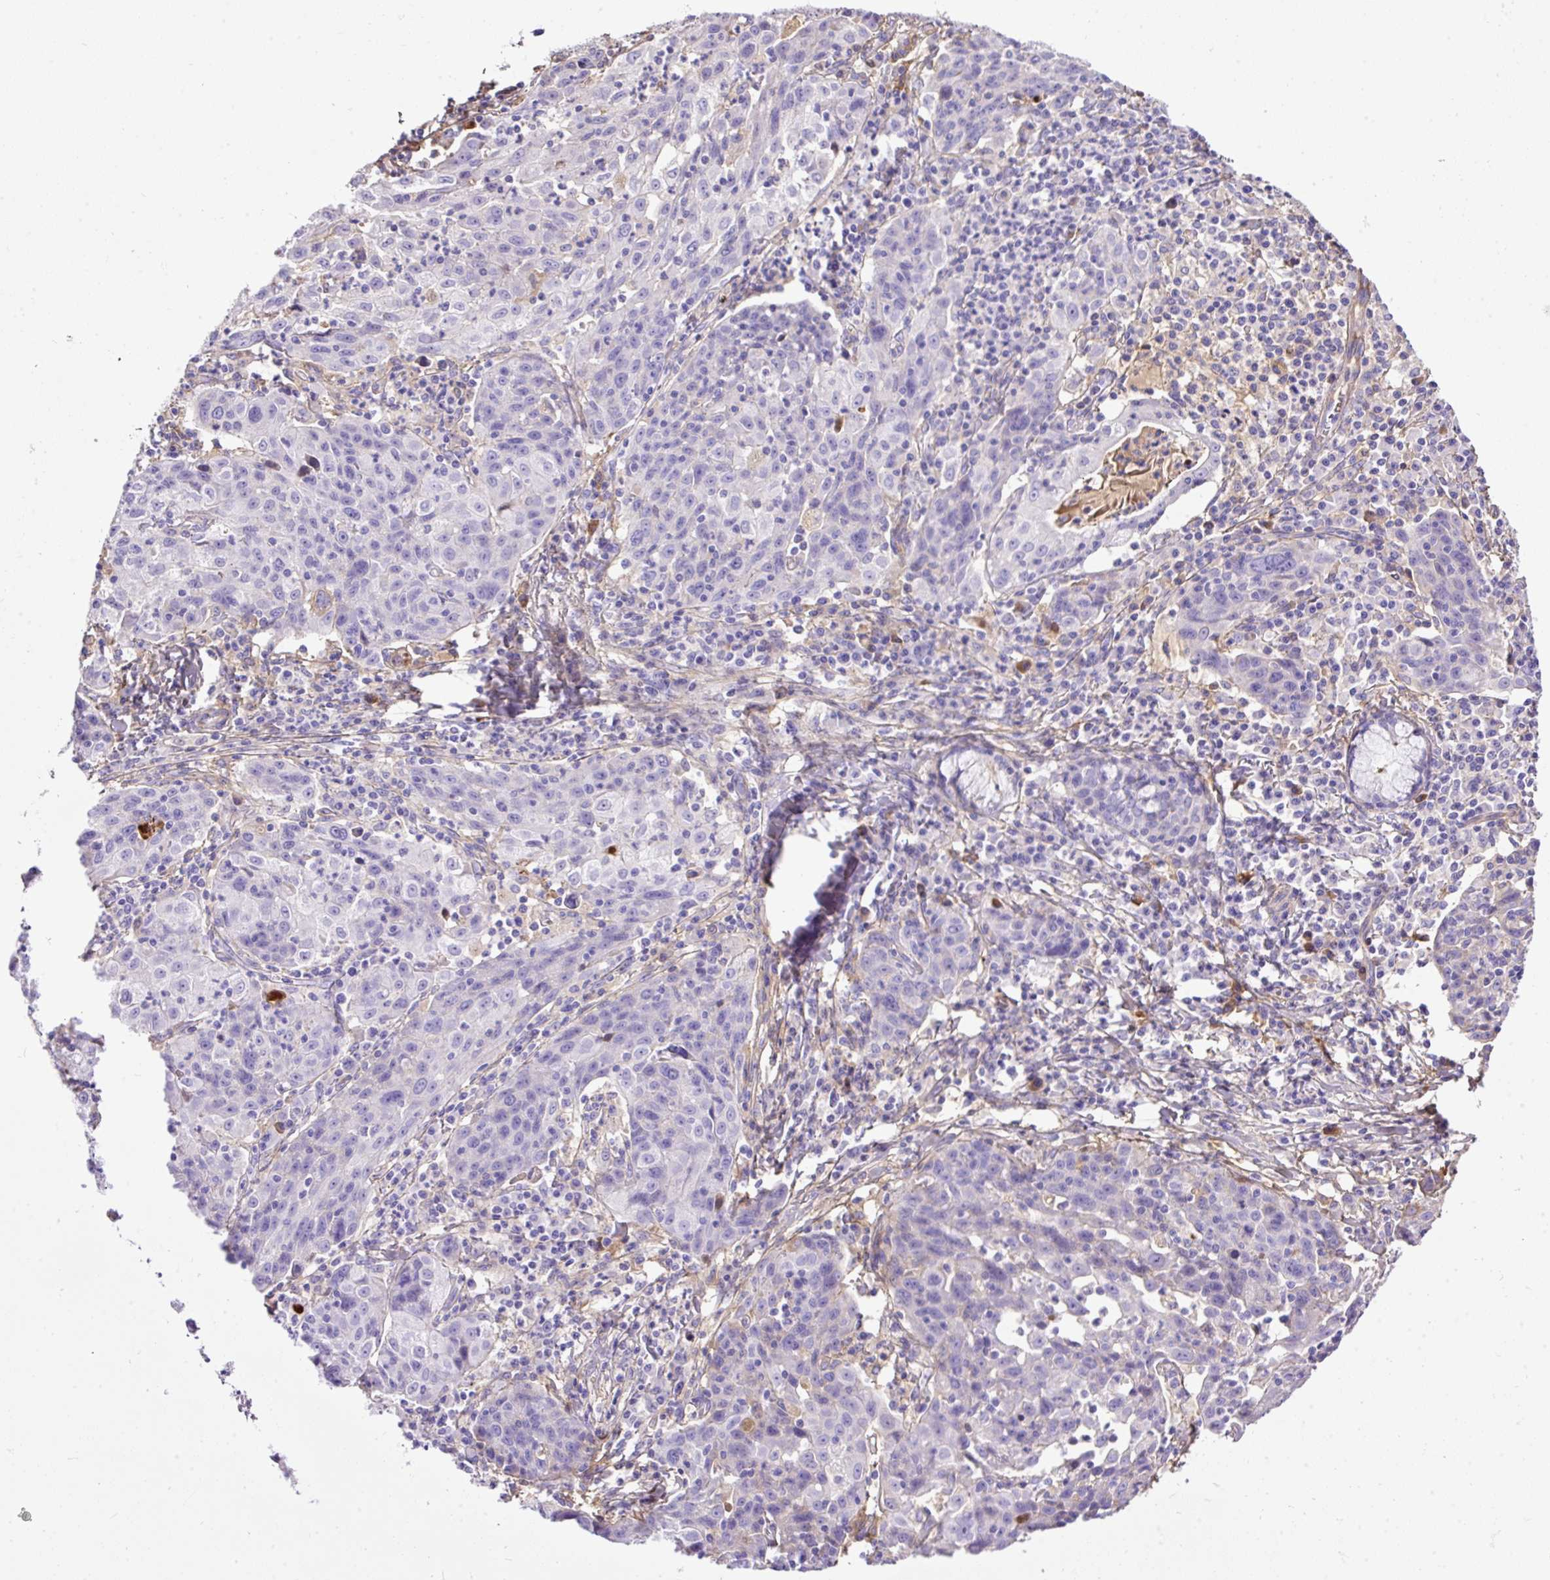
{"staining": {"intensity": "negative", "quantity": "none", "location": "none"}, "tissue": "lung cancer", "cell_type": "Tumor cells", "image_type": "cancer", "snomed": [{"axis": "morphology", "description": "Squamous cell carcinoma, NOS"}, {"axis": "morphology", "description": "Squamous cell carcinoma, metastatic, NOS"}, {"axis": "topography", "description": "Bronchus"}, {"axis": "topography", "description": "Lung"}], "caption": "Tumor cells show no significant staining in metastatic squamous cell carcinoma (lung). (IHC, brightfield microscopy, high magnification).", "gene": "CLEC3B", "patient": {"sex": "male", "age": 62}}